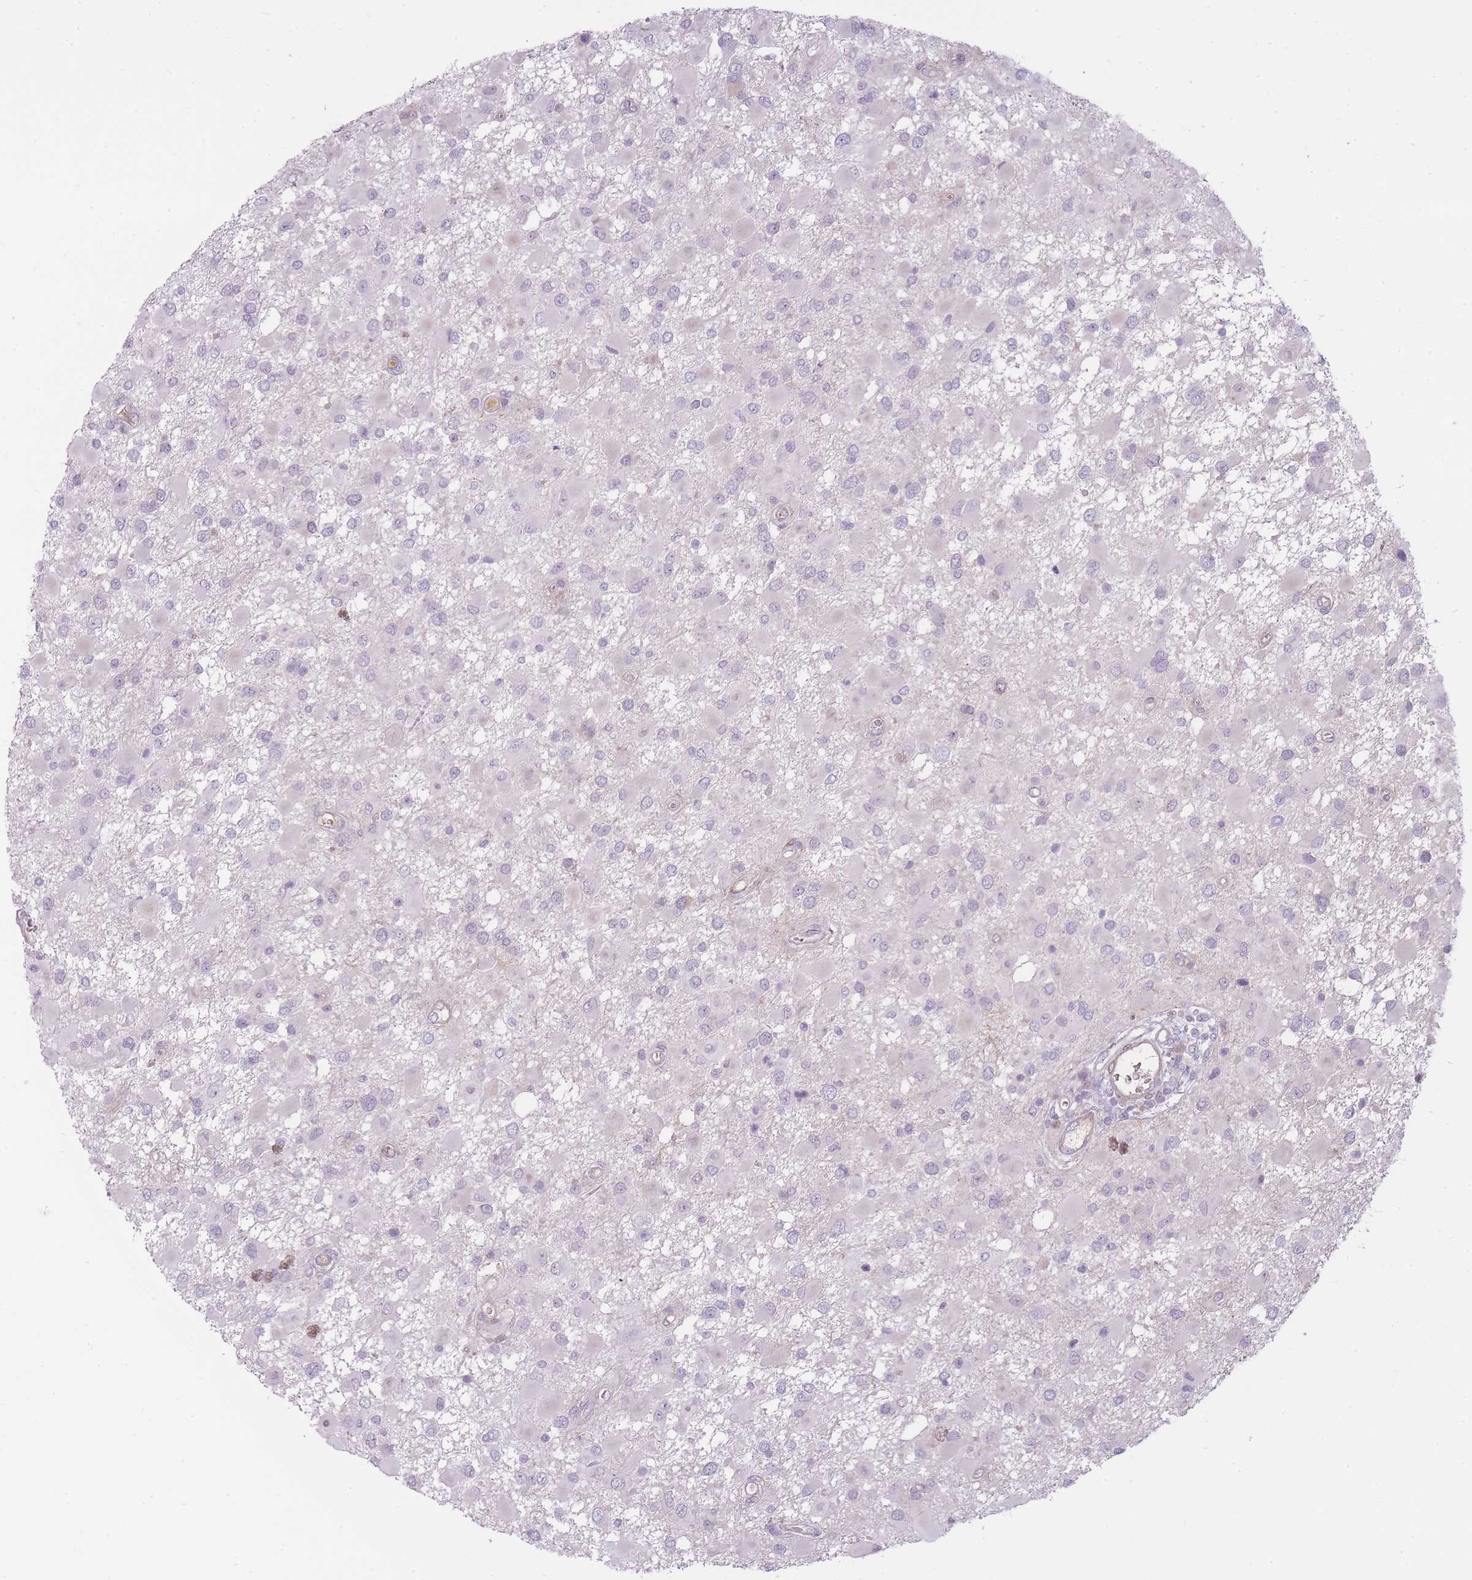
{"staining": {"intensity": "negative", "quantity": "none", "location": "none"}, "tissue": "glioma", "cell_type": "Tumor cells", "image_type": "cancer", "snomed": [{"axis": "morphology", "description": "Glioma, malignant, High grade"}, {"axis": "topography", "description": "Brain"}], "caption": "Tumor cells are negative for protein expression in human high-grade glioma (malignant).", "gene": "PGRMC2", "patient": {"sex": "male", "age": 53}}